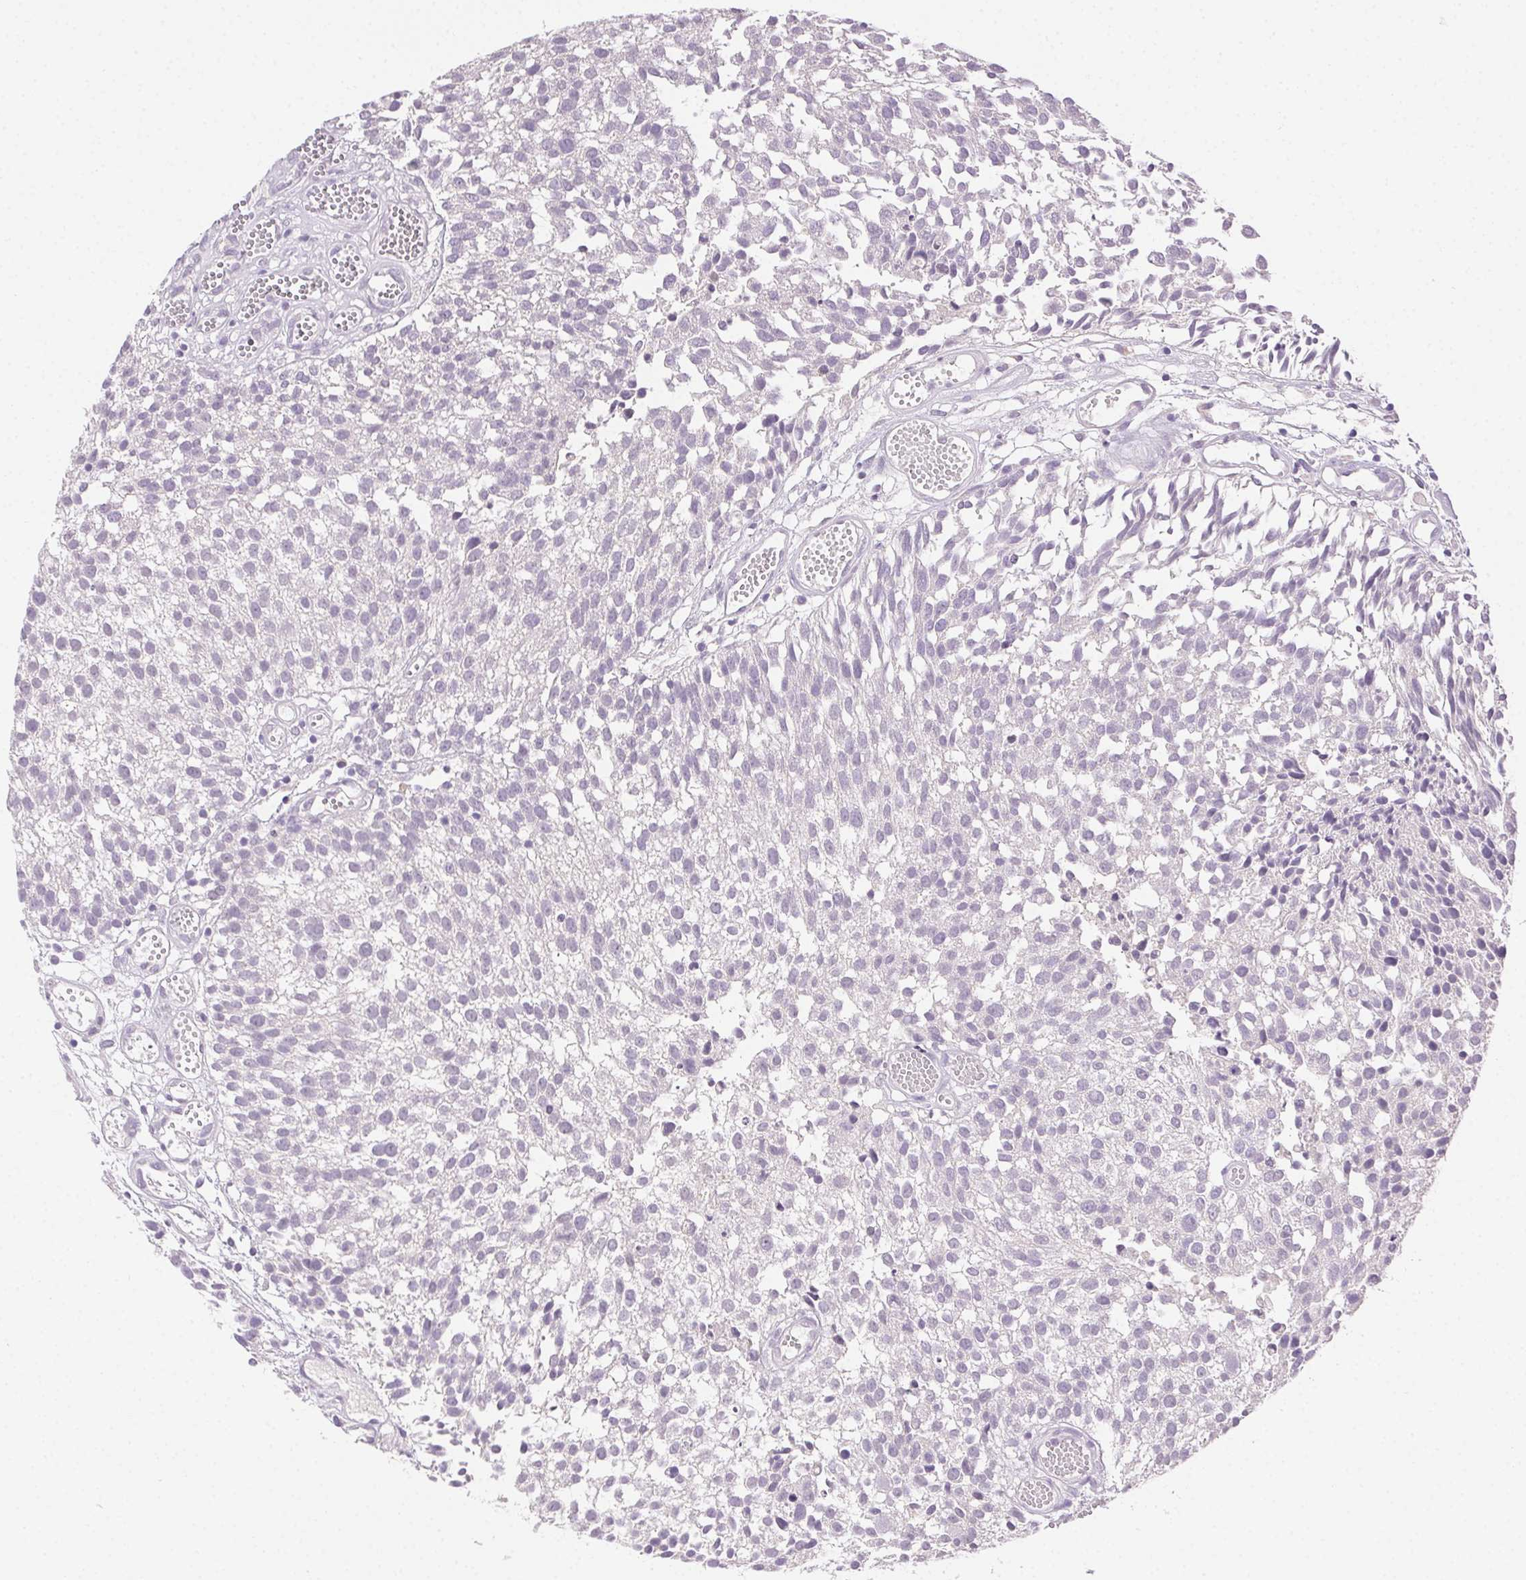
{"staining": {"intensity": "negative", "quantity": "none", "location": "none"}, "tissue": "urothelial cancer", "cell_type": "Tumor cells", "image_type": "cancer", "snomed": [{"axis": "morphology", "description": "Urothelial carcinoma, Low grade"}, {"axis": "topography", "description": "Urinary bladder"}], "caption": "There is no significant expression in tumor cells of urothelial cancer.", "gene": "CLDN10", "patient": {"sex": "male", "age": 70}}